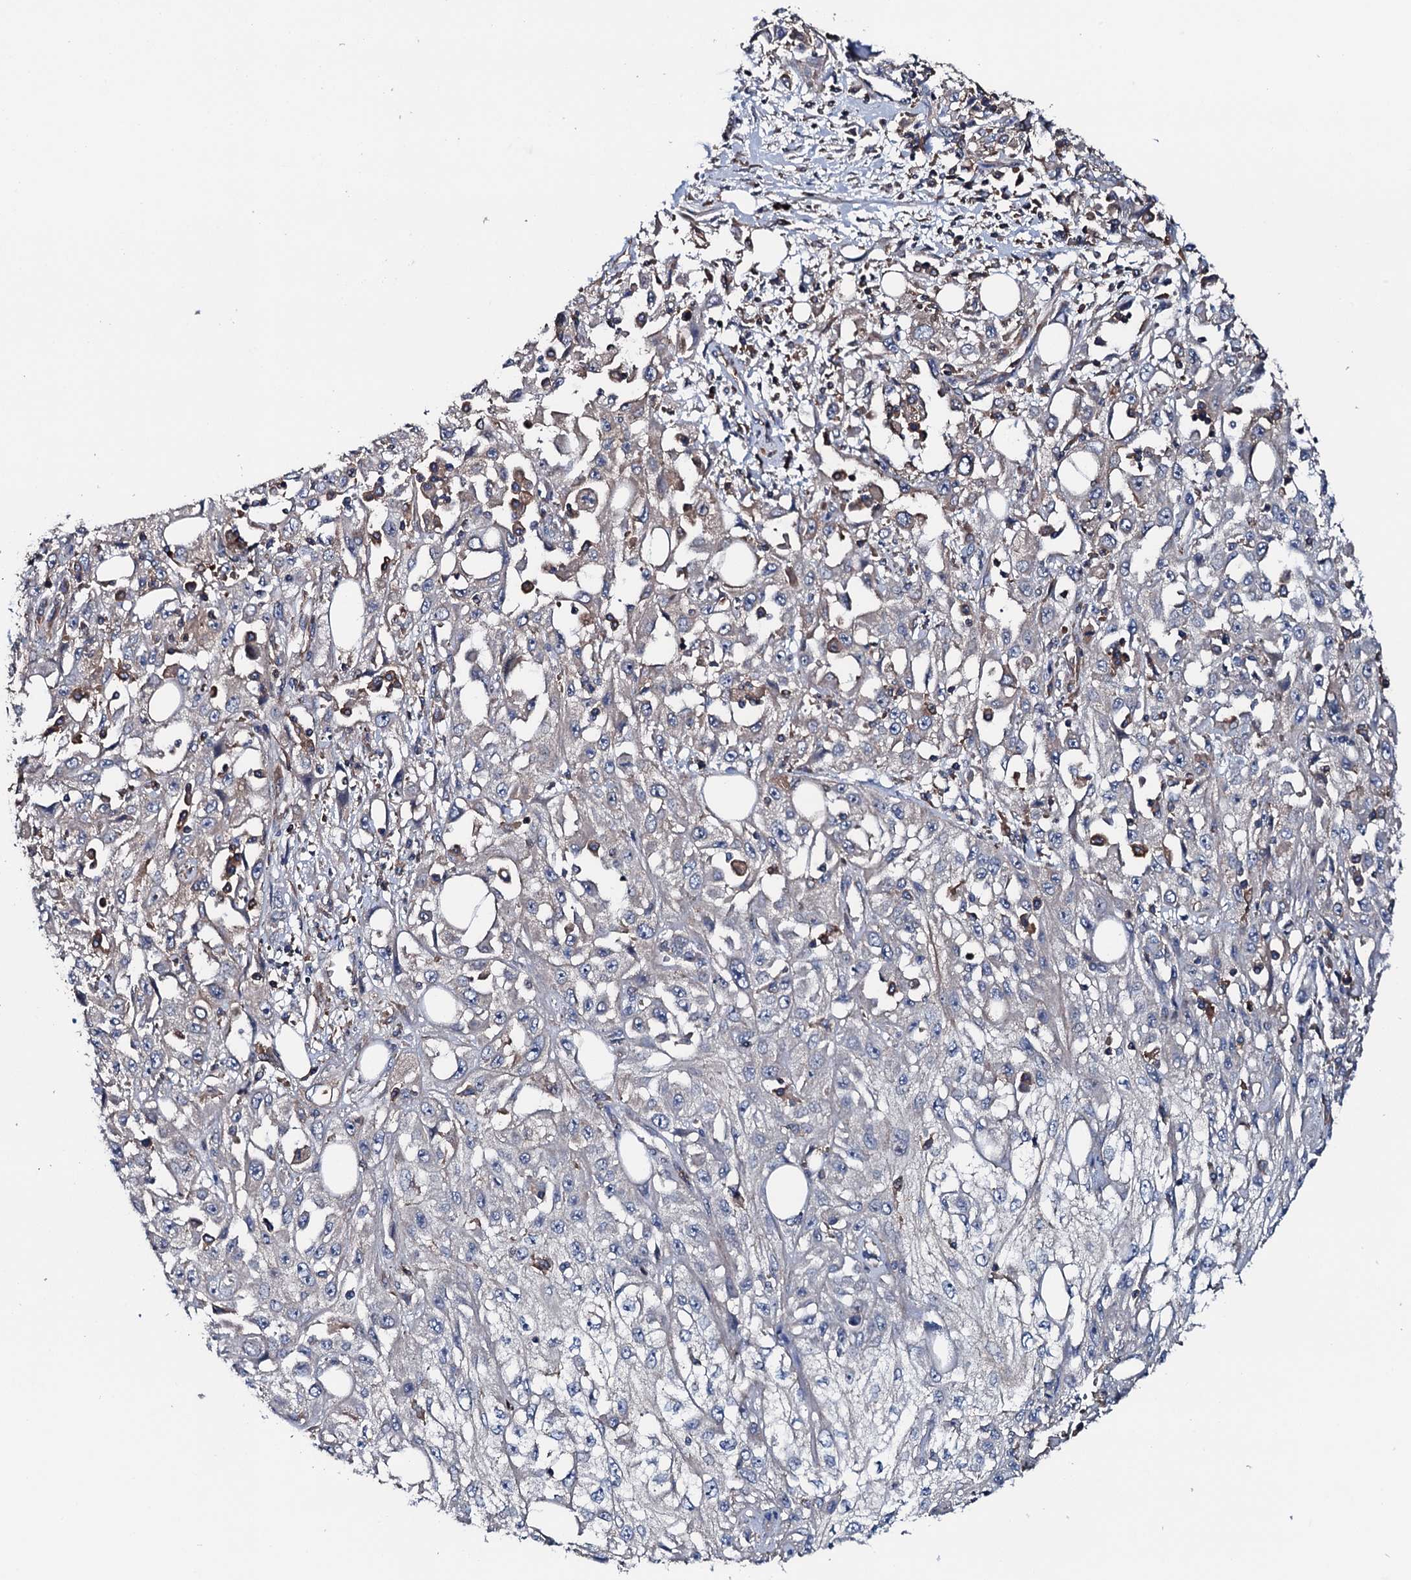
{"staining": {"intensity": "negative", "quantity": "none", "location": "none"}, "tissue": "skin cancer", "cell_type": "Tumor cells", "image_type": "cancer", "snomed": [{"axis": "morphology", "description": "Squamous cell carcinoma, NOS"}, {"axis": "morphology", "description": "Squamous cell carcinoma, metastatic, NOS"}, {"axis": "topography", "description": "Skin"}, {"axis": "topography", "description": "Lymph node"}], "caption": "A micrograph of skin cancer stained for a protein demonstrates no brown staining in tumor cells.", "gene": "NEK1", "patient": {"sex": "male", "age": 75}}